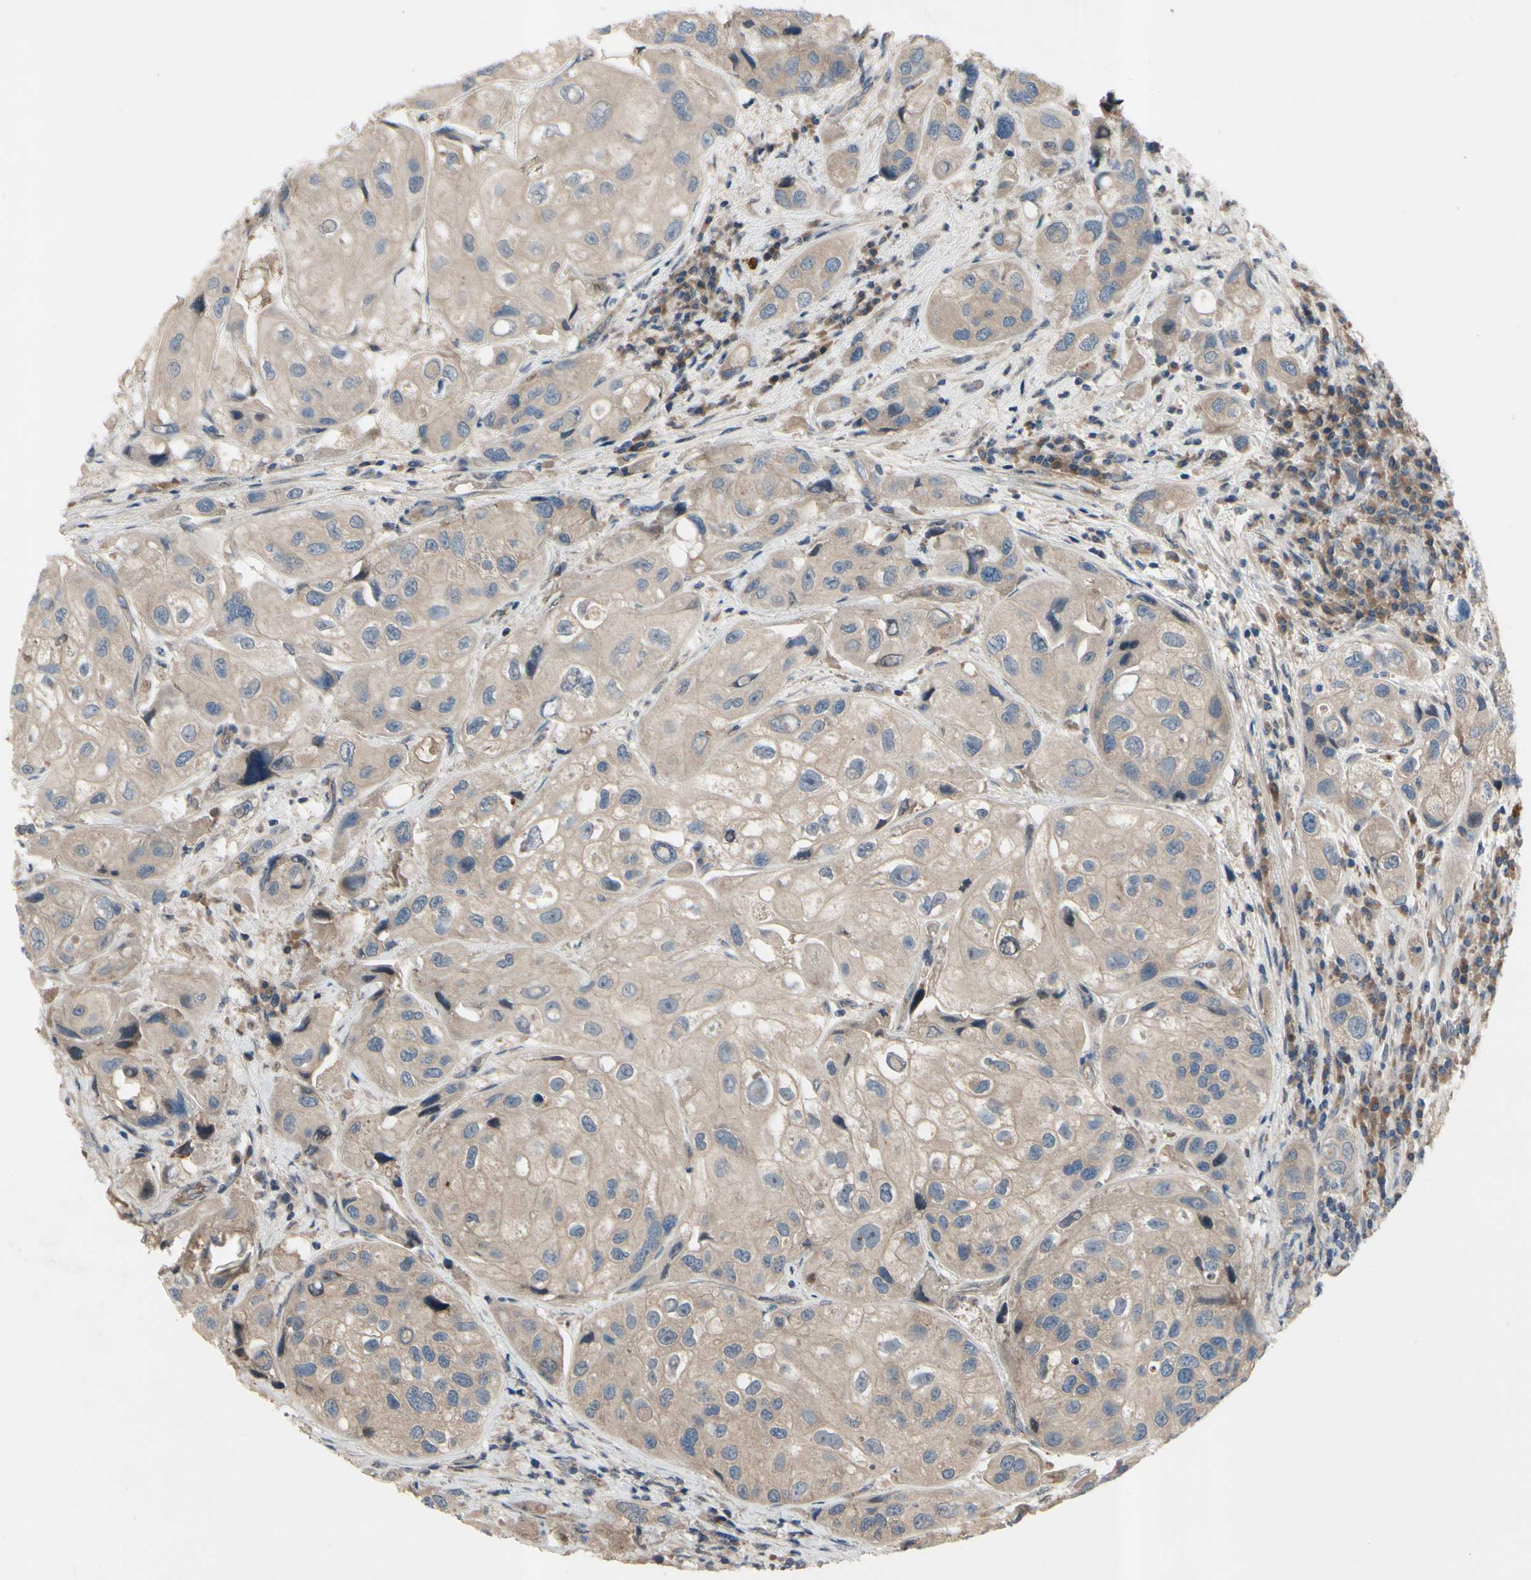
{"staining": {"intensity": "weak", "quantity": ">75%", "location": "cytoplasmic/membranous"}, "tissue": "urothelial cancer", "cell_type": "Tumor cells", "image_type": "cancer", "snomed": [{"axis": "morphology", "description": "Urothelial carcinoma, High grade"}, {"axis": "topography", "description": "Urinary bladder"}], "caption": "Immunohistochemistry (IHC) image of neoplastic tissue: human urothelial cancer stained using immunohistochemistry demonstrates low levels of weak protein expression localized specifically in the cytoplasmic/membranous of tumor cells, appearing as a cytoplasmic/membranous brown color.", "gene": "ICAM5", "patient": {"sex": "female", "age": 64}}